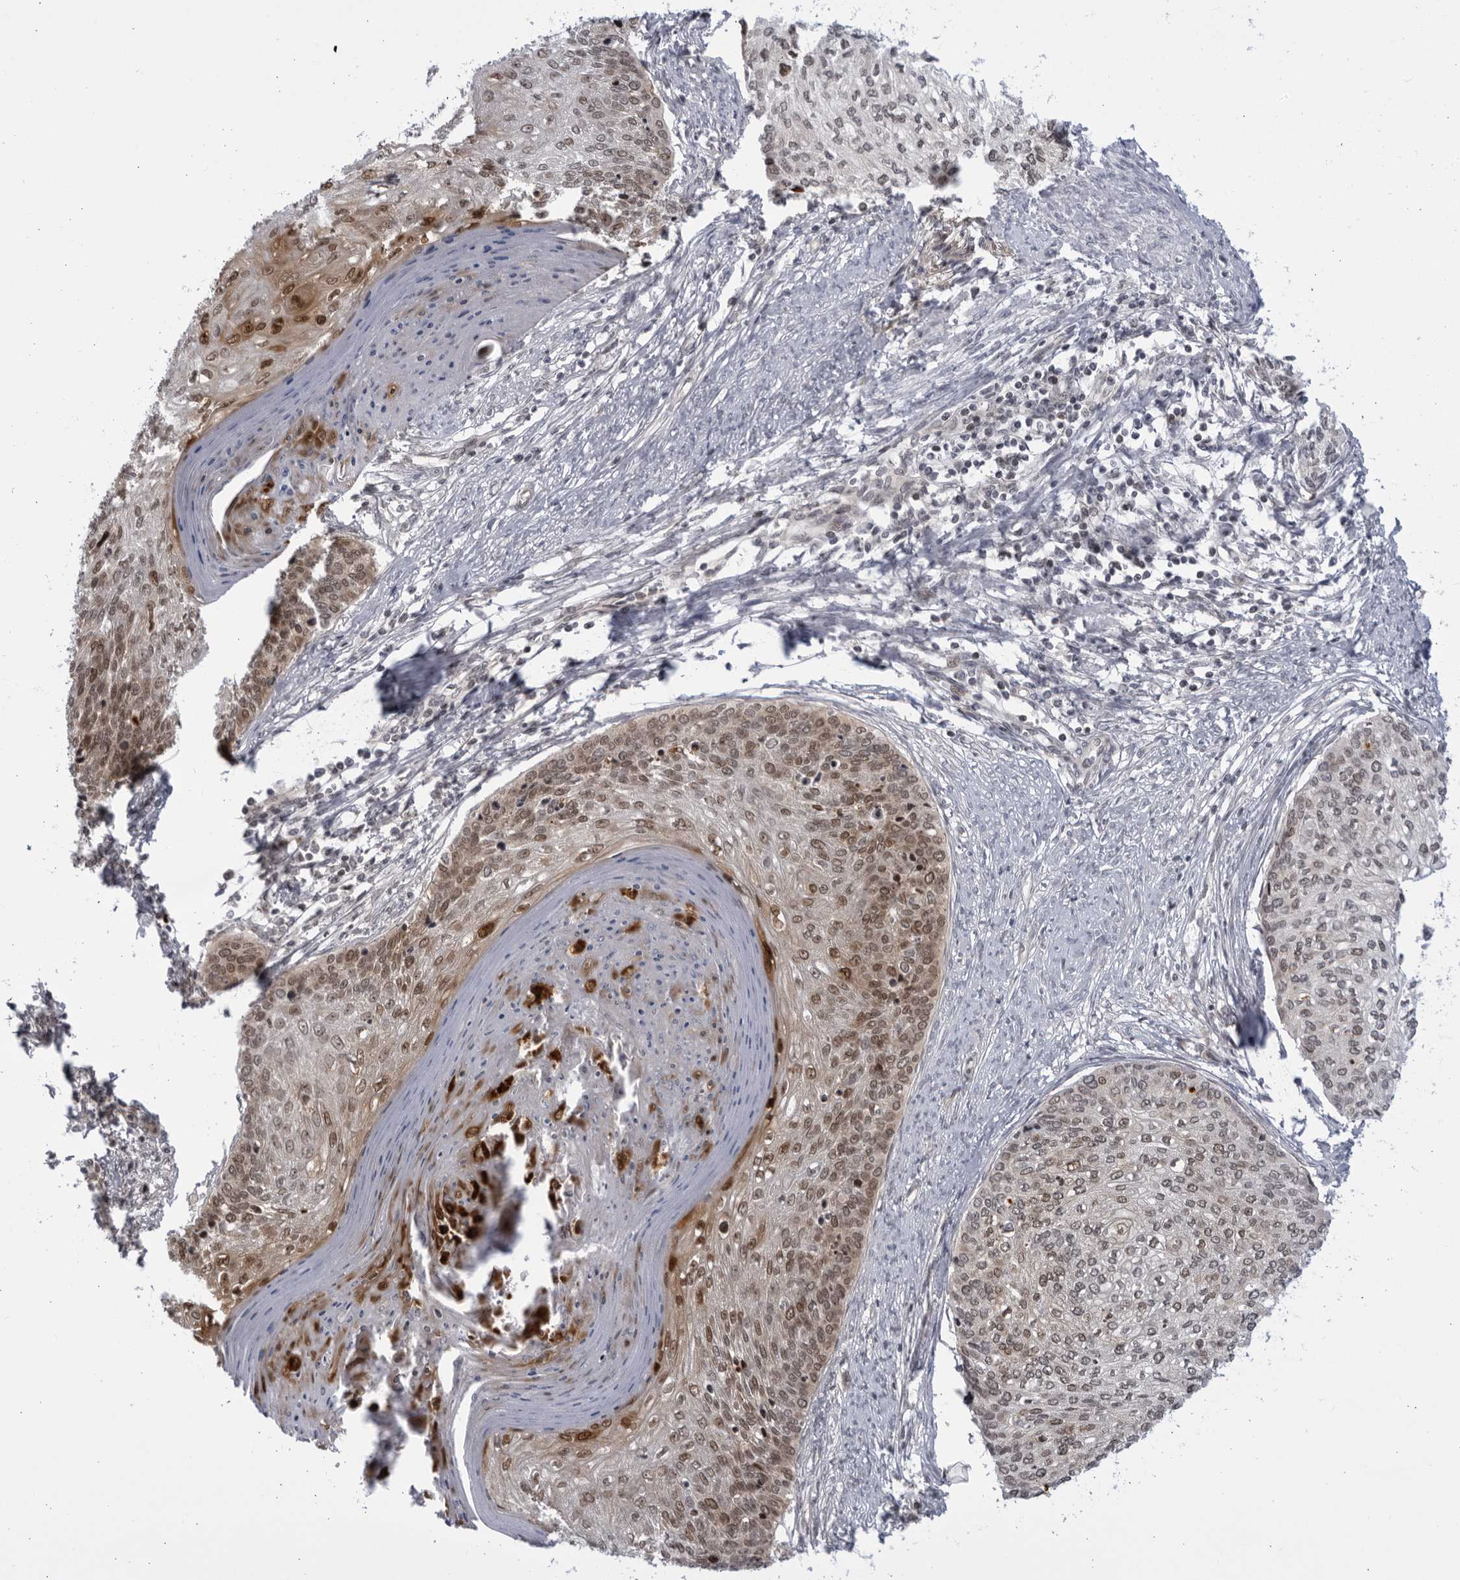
{"staining": {"intensity": "moderate", "quantity": "25%-75%", "location": "nuclear"}, "tissue": "cervical cancer", "cell_type": "Tumor cells", "image_type": "cancer", "snomed": [{"axis": "morphology", "description": "Squamous cell carcinoma, NOS"}, {"axis": "topography", "description": "Cervix"}], "caption": "Immunohistochemical staining of human squamous cell carcinoma (cervical) shows moderate nuclear protein staining in approximately 25%-75% of tumor cells.", "gene": "ITGB3BP", "patient": {"sex": "female", "age": 37}}